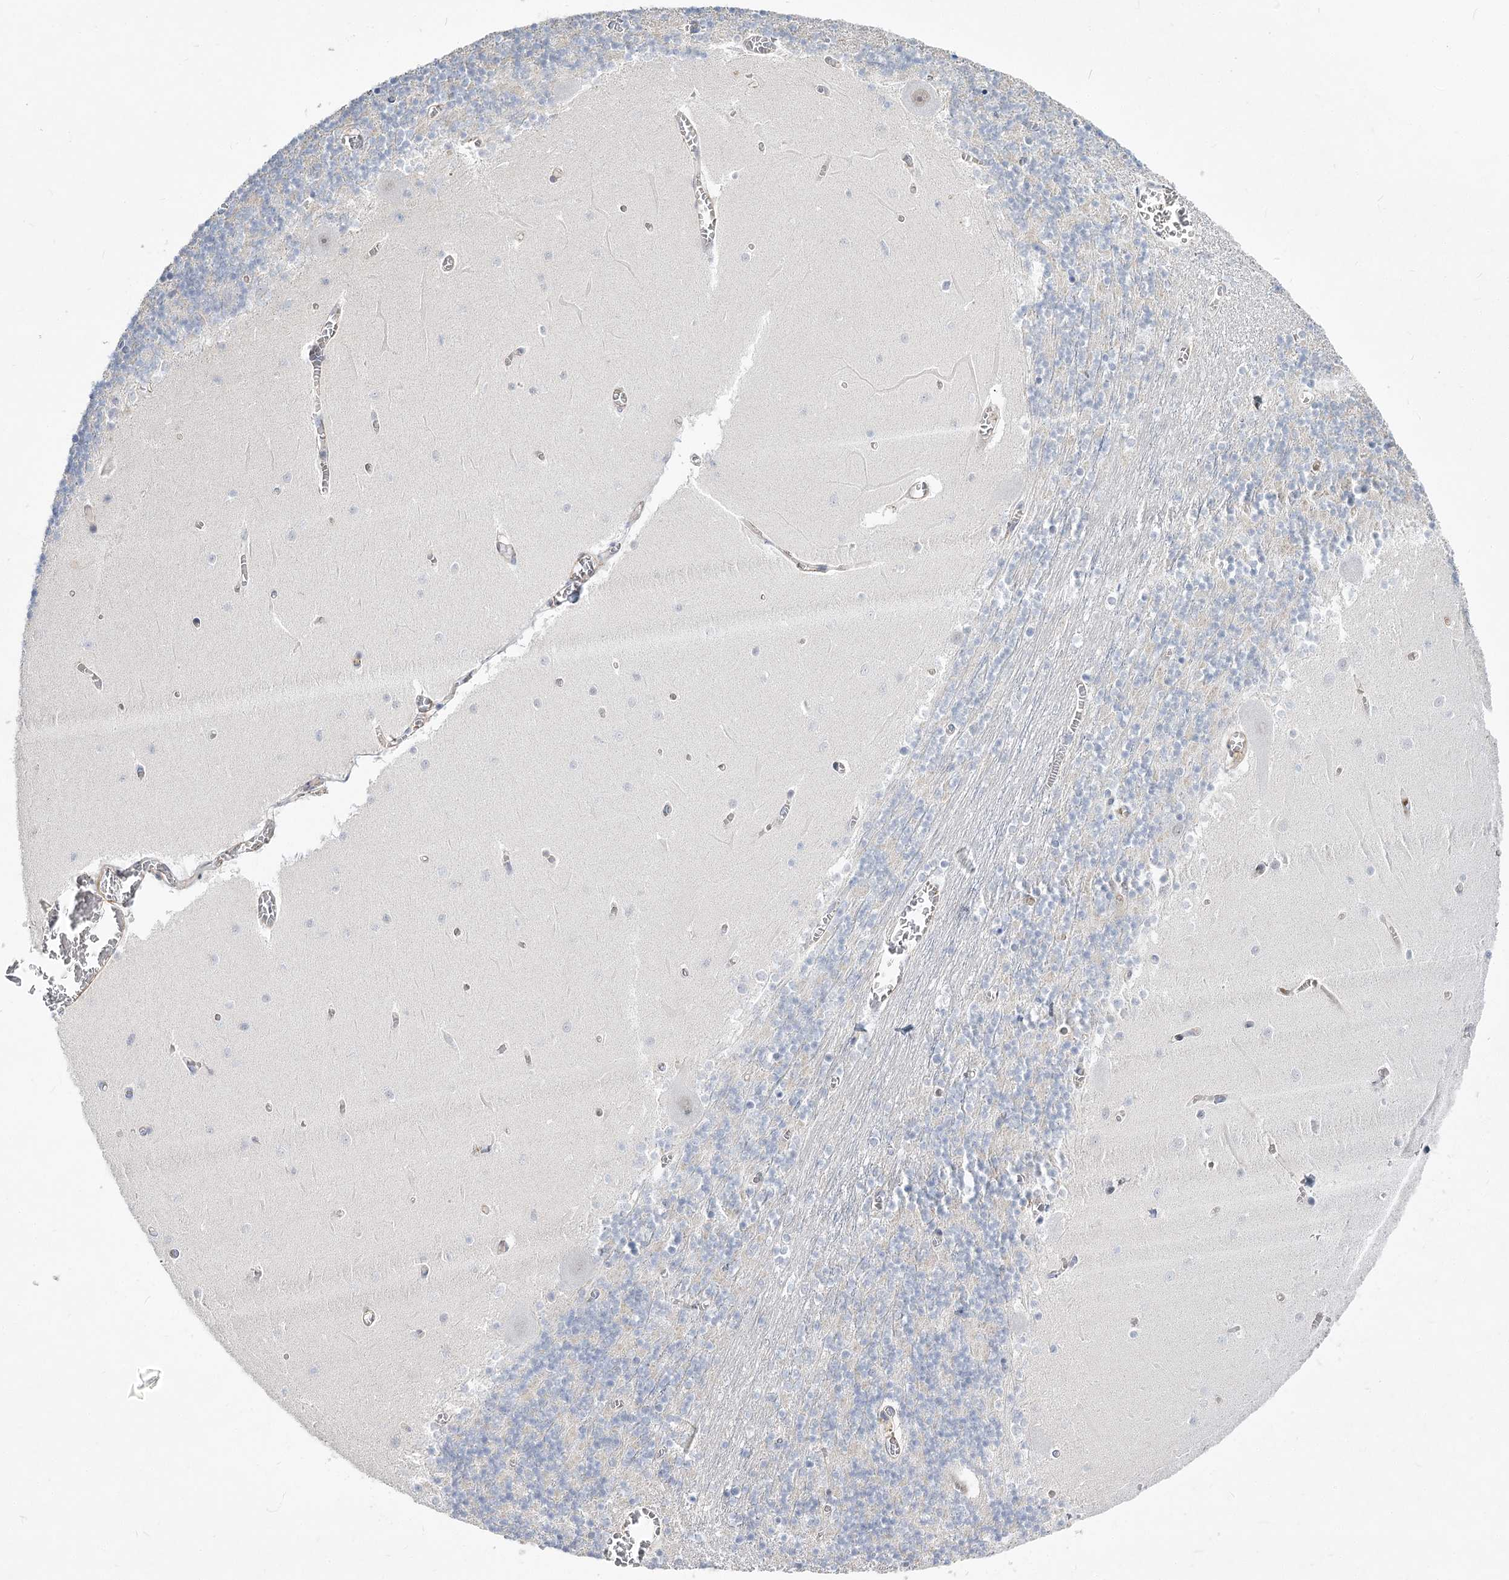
{"staining": {"intensity": "negative", "quantity": "none", "location": "none"}, "tissue": "cerebellum", "cell_type": "Cells in granular layer", "image_type": "normal", "snomed": [{"axis": "morphology", "description": "Normal tissue, NOS"}, {"axis": "topography", "description": "Cerebellum"}], "caption": "This is an IHC image of benign cerebellum. There is no expression in cells in granular layer.", "gene": "ARSI", "patient": {"sex": "female", "age": 28}}